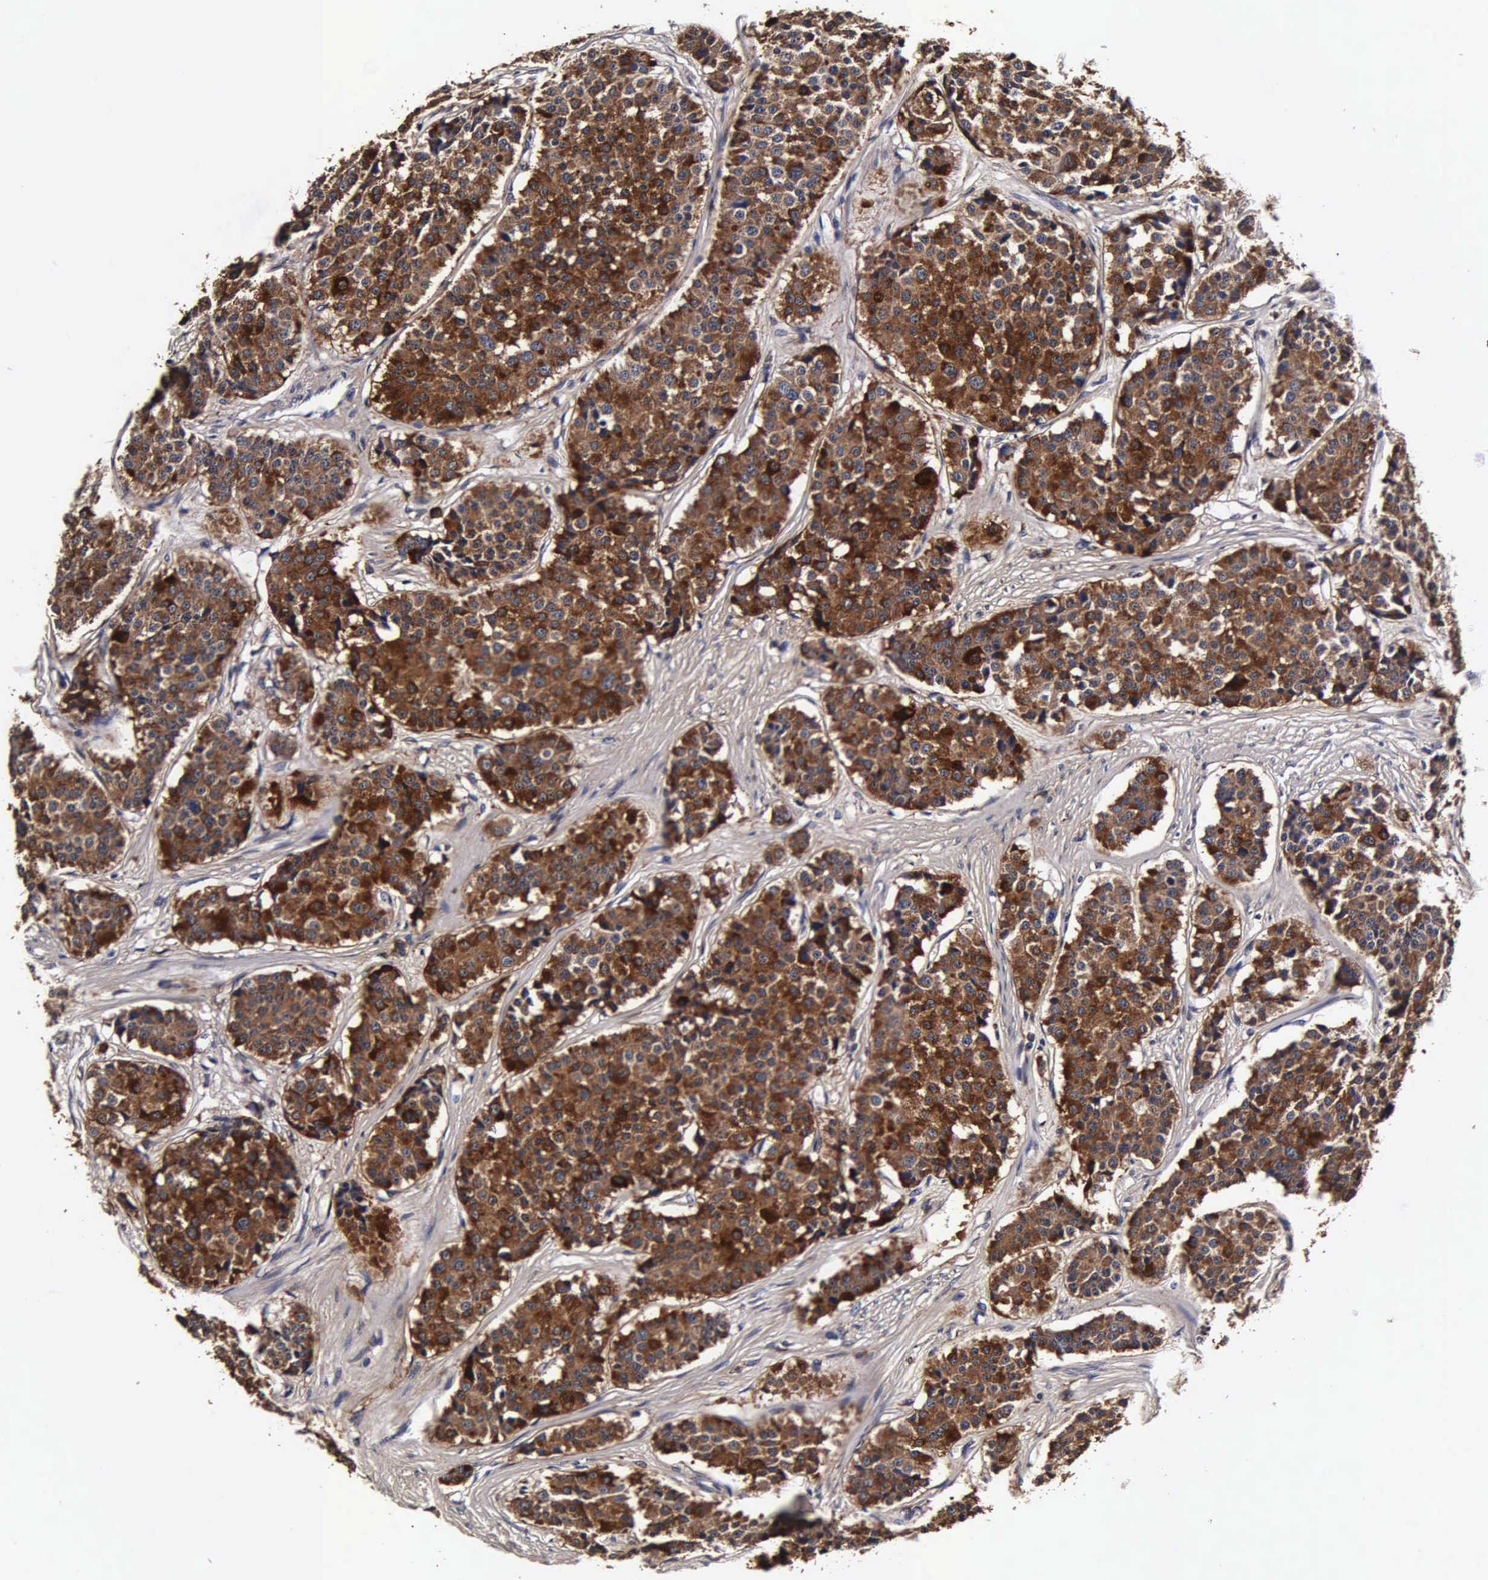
{"staining": {"intensity": "strong", "quantity": ">75%", "location": "cytoplasmic/membranous"}, "tissue": "carcinoid", "cell_type": "Tumor cells", "image_type": "cancer", "snomed": [{"axis": "morphology", "description": "Carcinoid, malignant, NOS"}, {"axis": "topography", "description": "Small intestine"}], "caption": "Carcinoid (malignant) was stained to show a protein in brown. There is high levels of strong cytoplasmic/membranous expression in approximately >75% of tumor cells.", "gene": "CST3", "patient": {"sex": "male", "age": 60}}